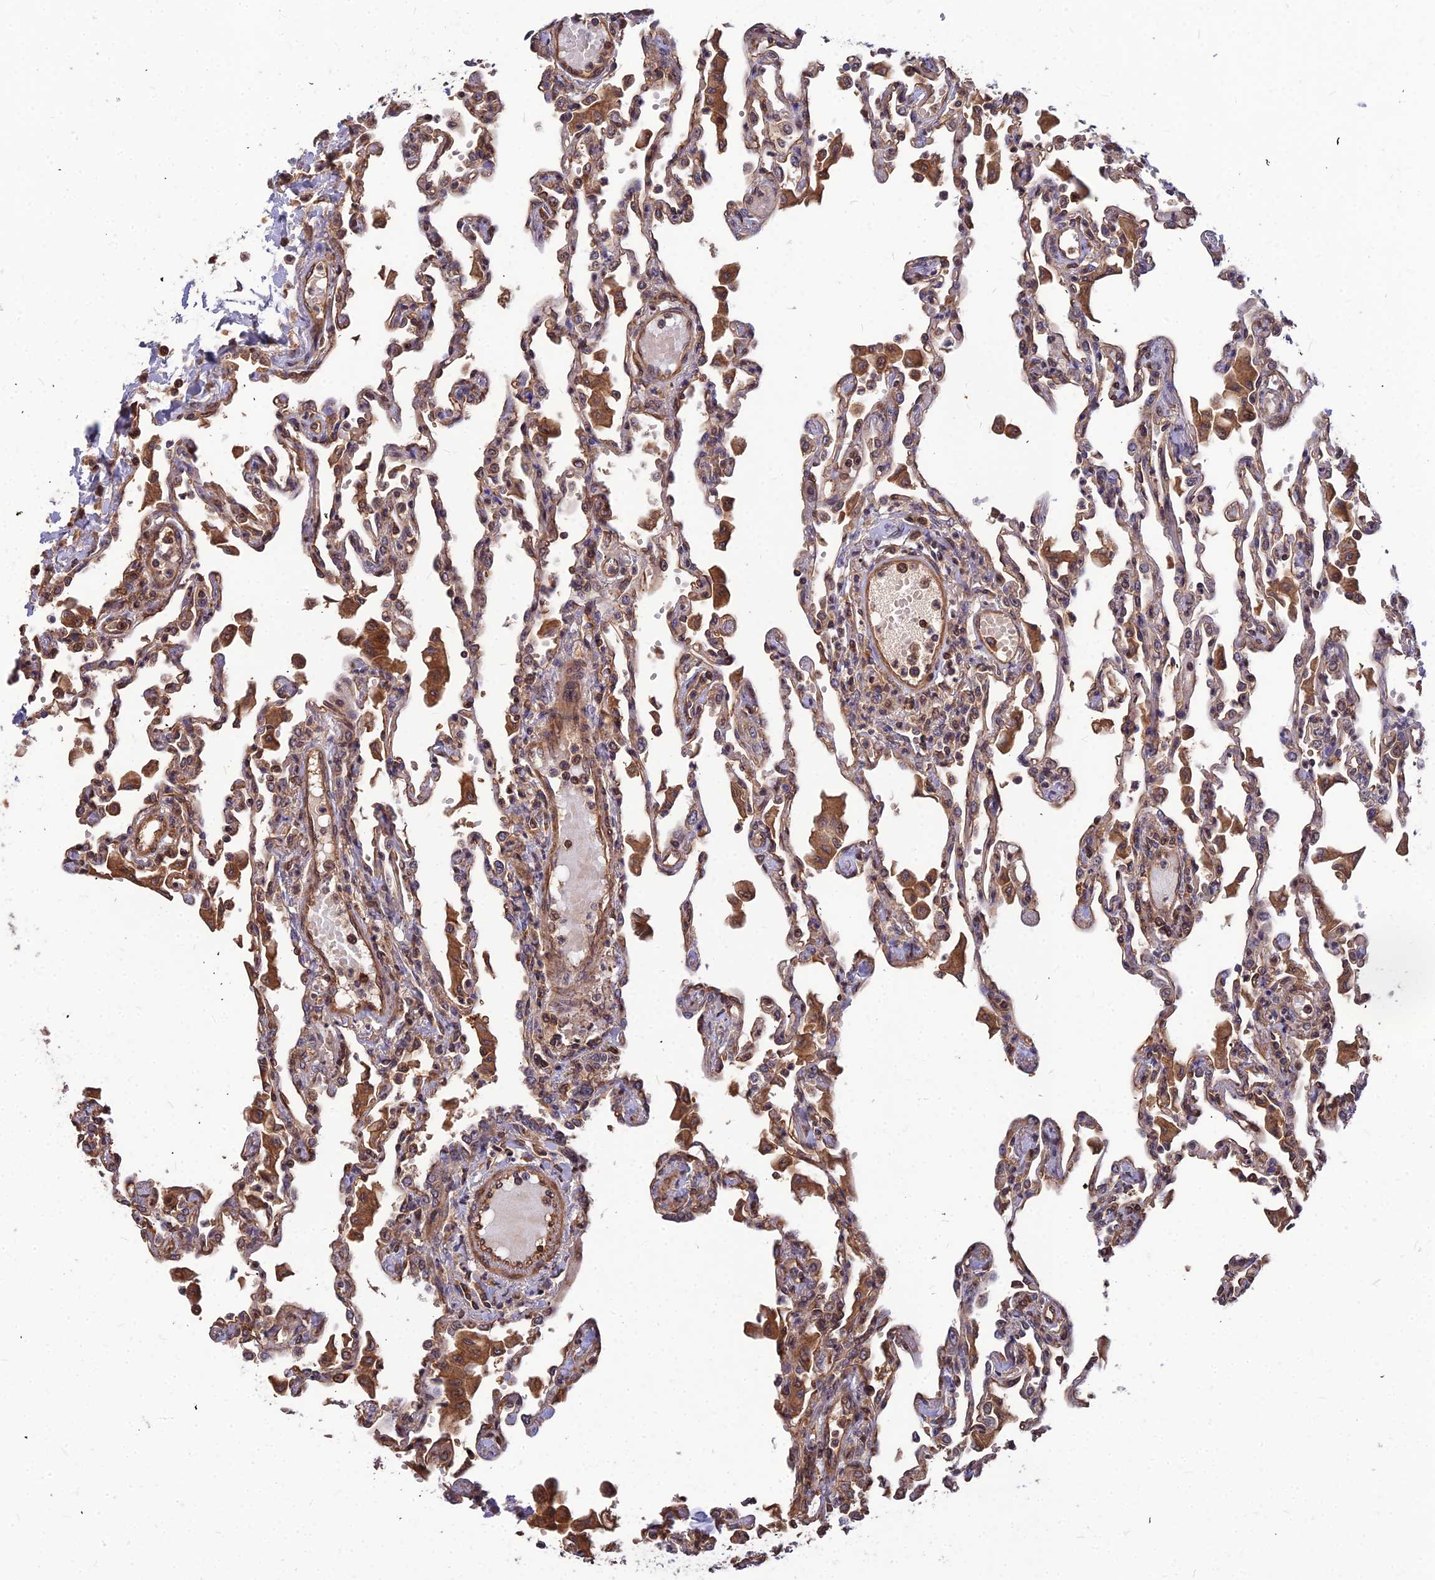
{"staining": {"intensity": "moderate", "quantity": "25%-75%", "location": "cytoplasmic/membranous,nuclear"}, "tissue": "lung", "cell_type": "Alveolar cells", "image_type": "normal", "snomed": [{"axis": "morphology", "description": "Normal tissue, NOS"}, {"axis": "topography", "description": "Bronchus"}, {"axis": "topography", "description": "Lung"}], "caption": "High-power microscopy captured an IHC micrograph of benign lung, revealing moderate cytoplasmic/membranous,nuclear expression in approximately 25%-75% of alveolar cells.", "gene": "ZNF467", "patient": {"sex": "female", "age": 49}}